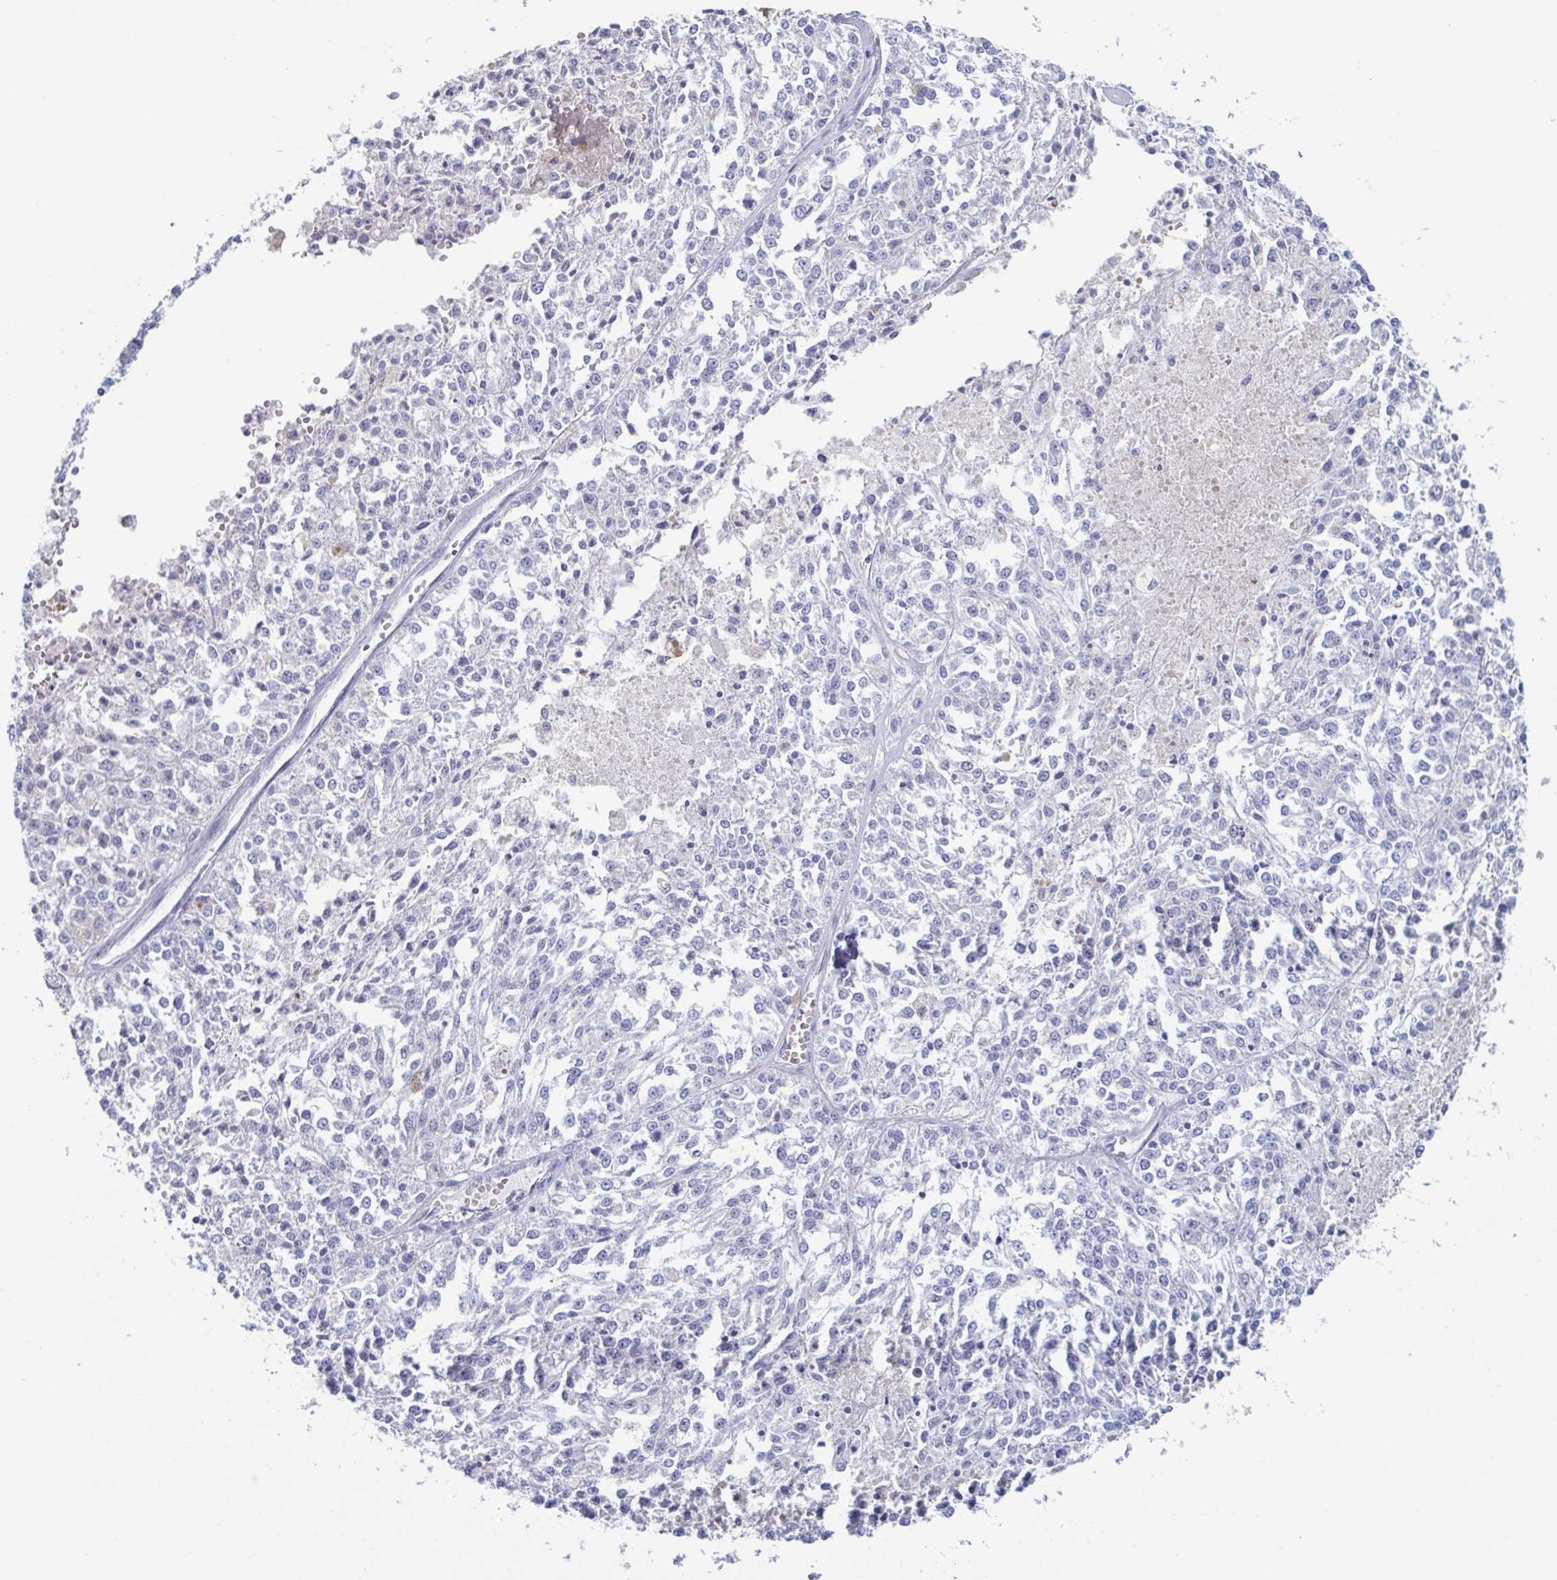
{"staining": {"intensity": "negative", "quantity": "none", "location": "none"}, "tissue": "melanoma", "cell_type": "Tumor cells", "image_type": "cancer", "snomed": [{"axis": "morphology", "description": "Malignant melanoma, NOS"}, {"axis": "topography", "description": "Skin"}], "caption": "A histopathology image of human malignant melanoma is negative for staining in tumor cells. (Immunohistochemistry, brightfield microscopy, high magnification).", "gene": "NT5C3B", "patient": {"sex": "female", "age": 64}}